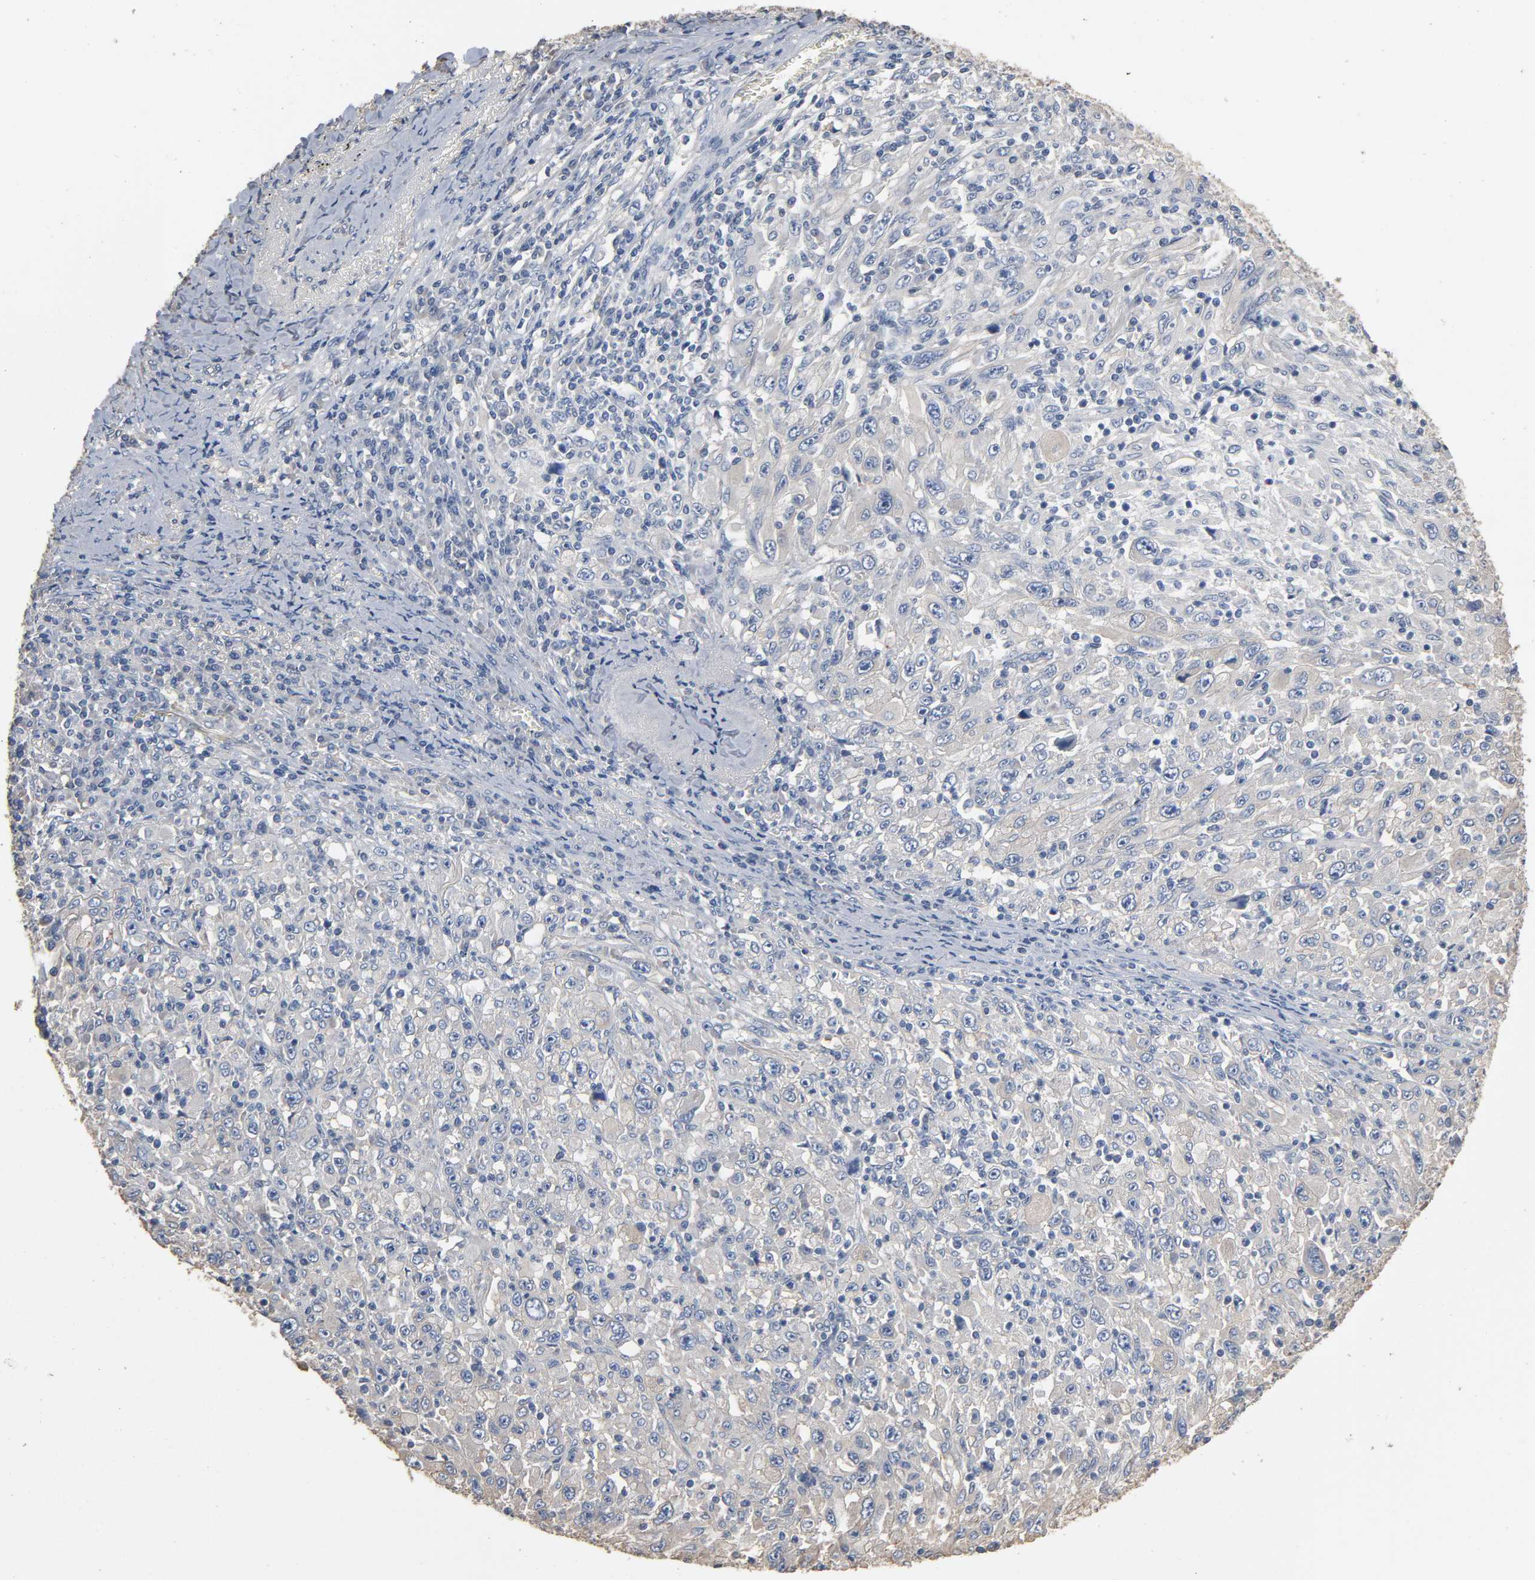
{"staining": {"intensity": "negative", "quantity": "none", "location": "none"}, "tissue": "melanoma", "cell_type": "Tumor cells", "image_type": "cancer", "snomed": [{"axis": "morphology", "description": "Malignant melanoma, Metastatic site"}, {"axis": "topography", "description": "Skin"}], "caption": "The micrograph exhibits no significant expression in tumor cells of malignant melanoma (metastatic site).", "gene": "SOX6", "patient": {"sex": "female", "age": 56}}